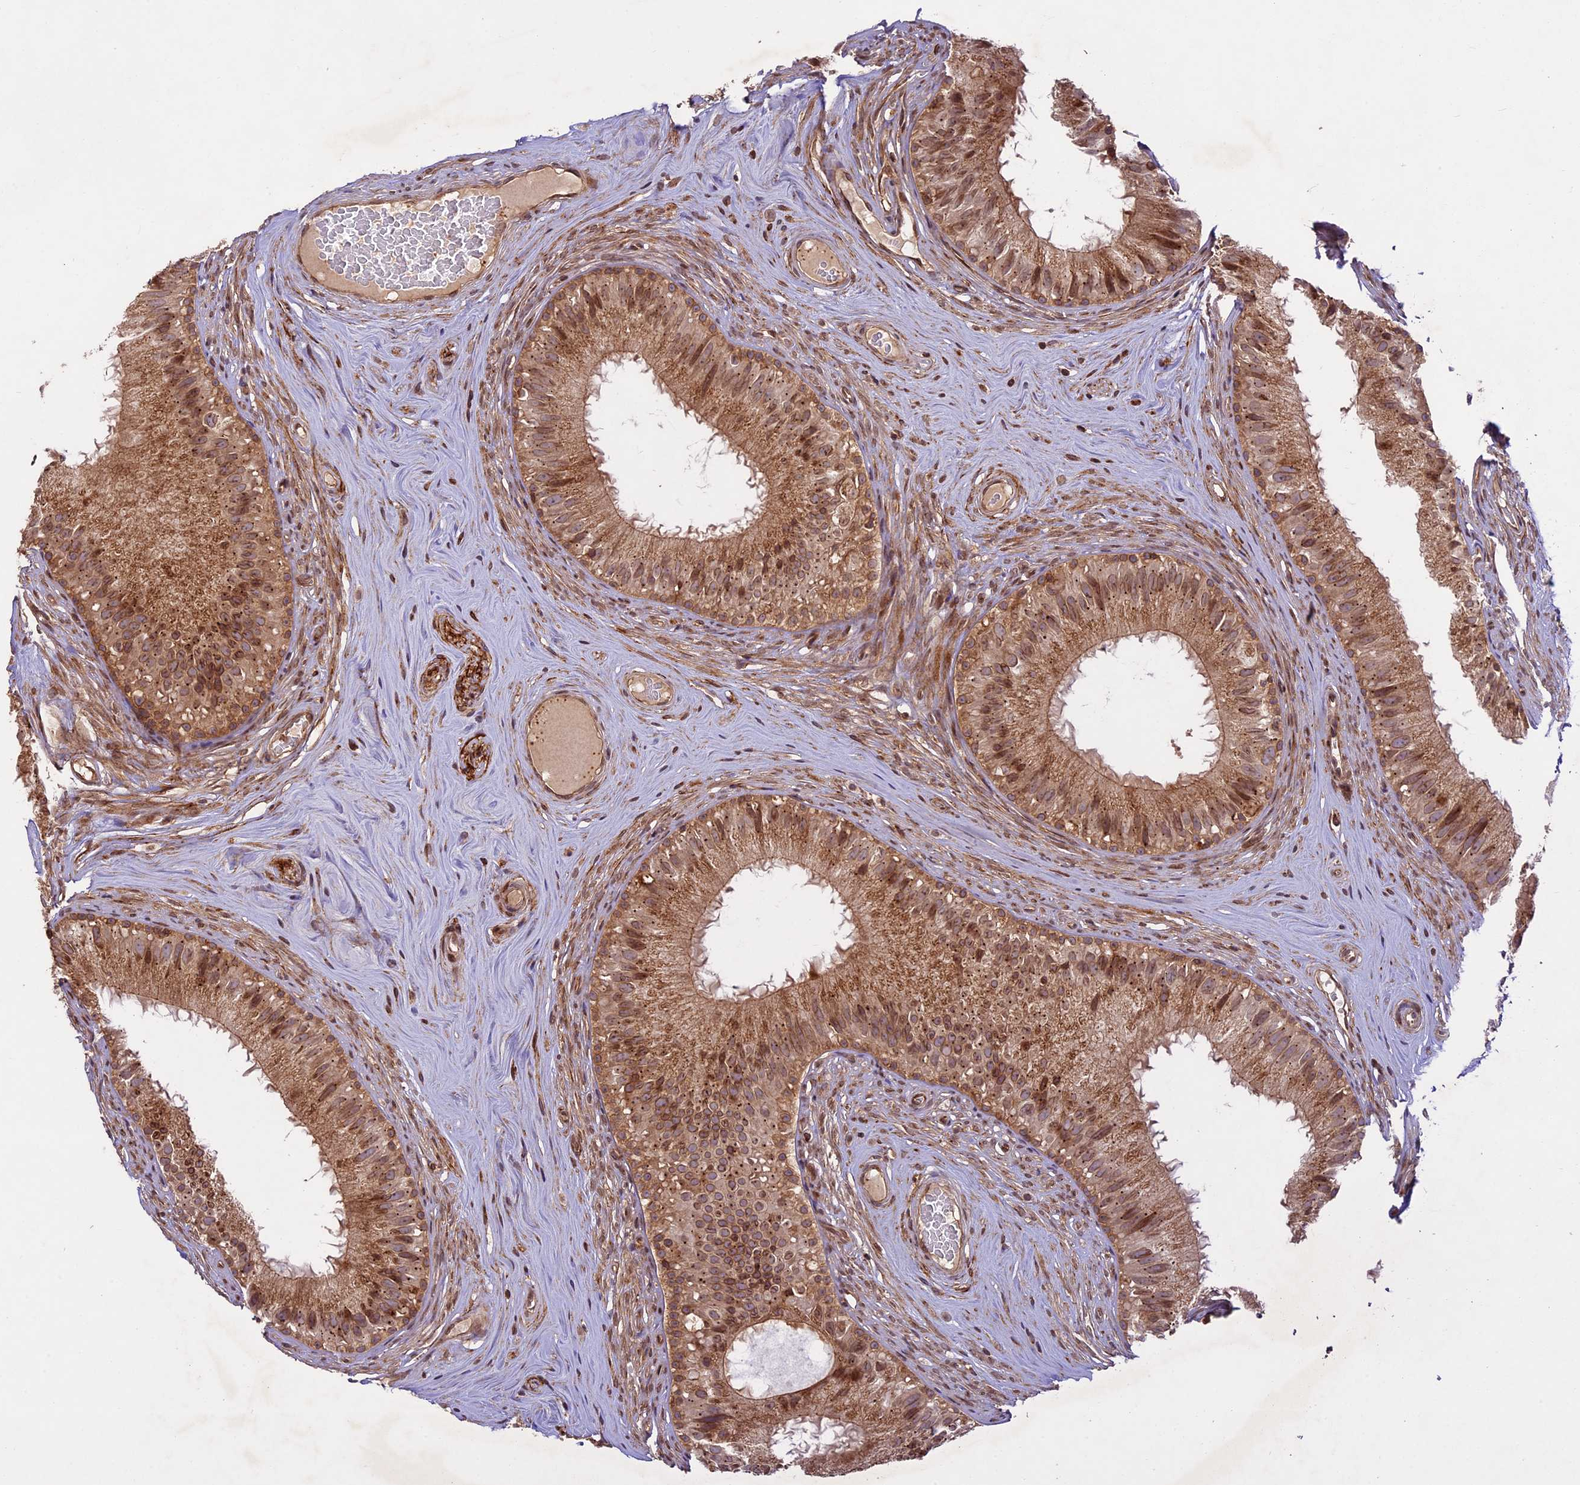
{"staining": {"intensity": "moderate", "quantity": ">75%", "location": "cytoplasmic/membranous,nuclear"}, "tissue": "epididymis", "cell_type": "Glandular cells", "image_type": "normal", "snomed": [{"axis": "morphology", "description": "Normal tissue, NOS"}, {"axis": "topography", "description": "Epididymis"}], "caption": "Brown immunohistochemical staining in normal human epididymis reveals moderate cytoplasmic/membranous,nuclear staining in approximately >75% of glandular cells.", "gene": "DGKH", "patient": {"sex": "male", "age": 45}}